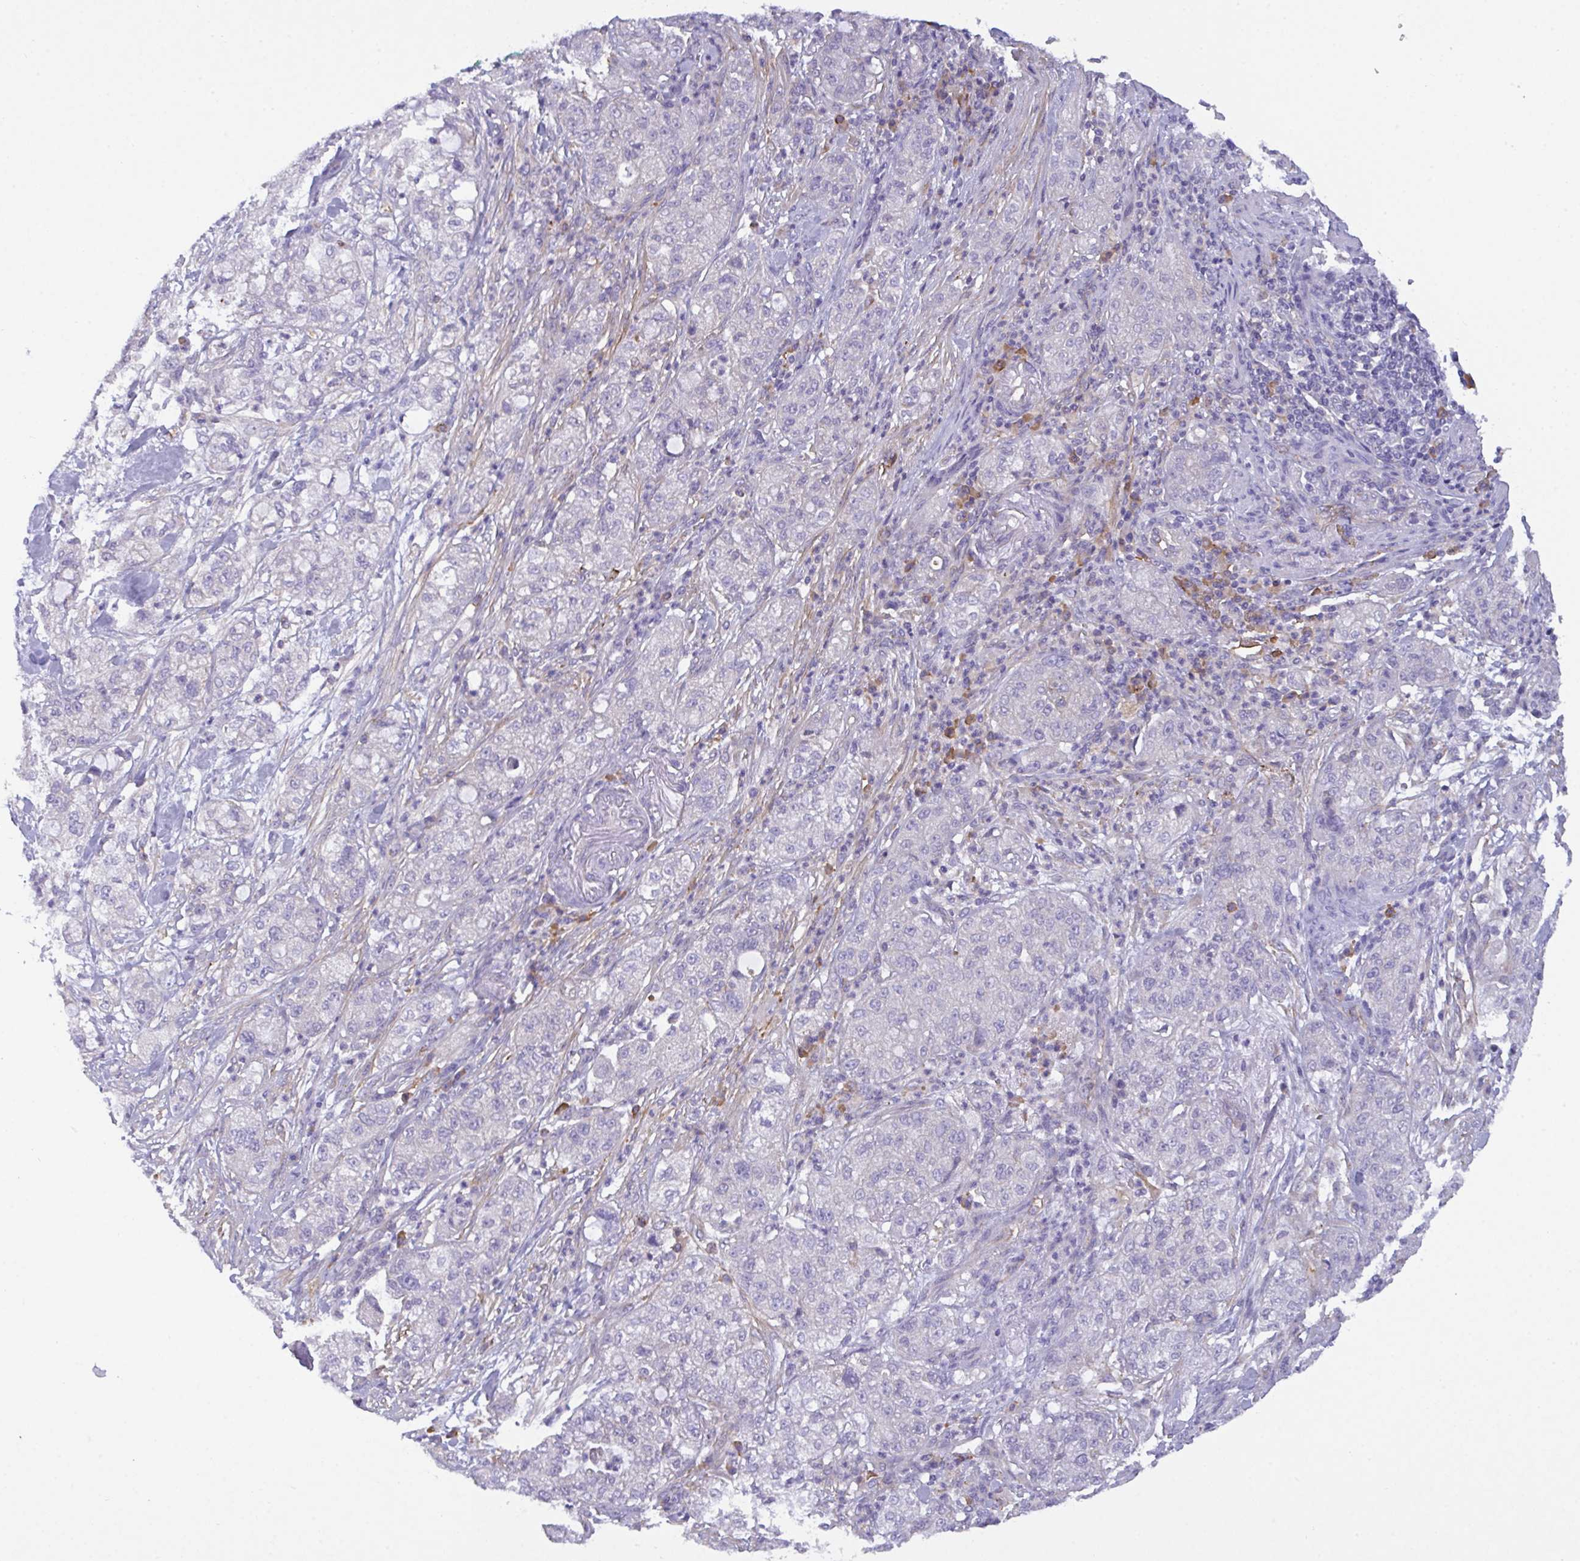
{"staining": {"intensity": "negative", "quantity": "none", "location": "none"}, "tissue": "pancreatic cancer", "cell_type": "Tumor cells", "image_type": "cancer", "snomed": [{"axis": "morphology", "description": "Adenocarcinoma, NOS"}, {"axis": "topography", "description": "Pancreas"}], "caption": "The immunohistochemistry histopathology image has no significant expression in tumor cells of adenocarcinoma (pancreatic) tissue. (Immunohistochemistry, brightfield microscopy, high magnification).", "gene": "SLC66A1", "patient": {"sex": "female", "age": 78}}